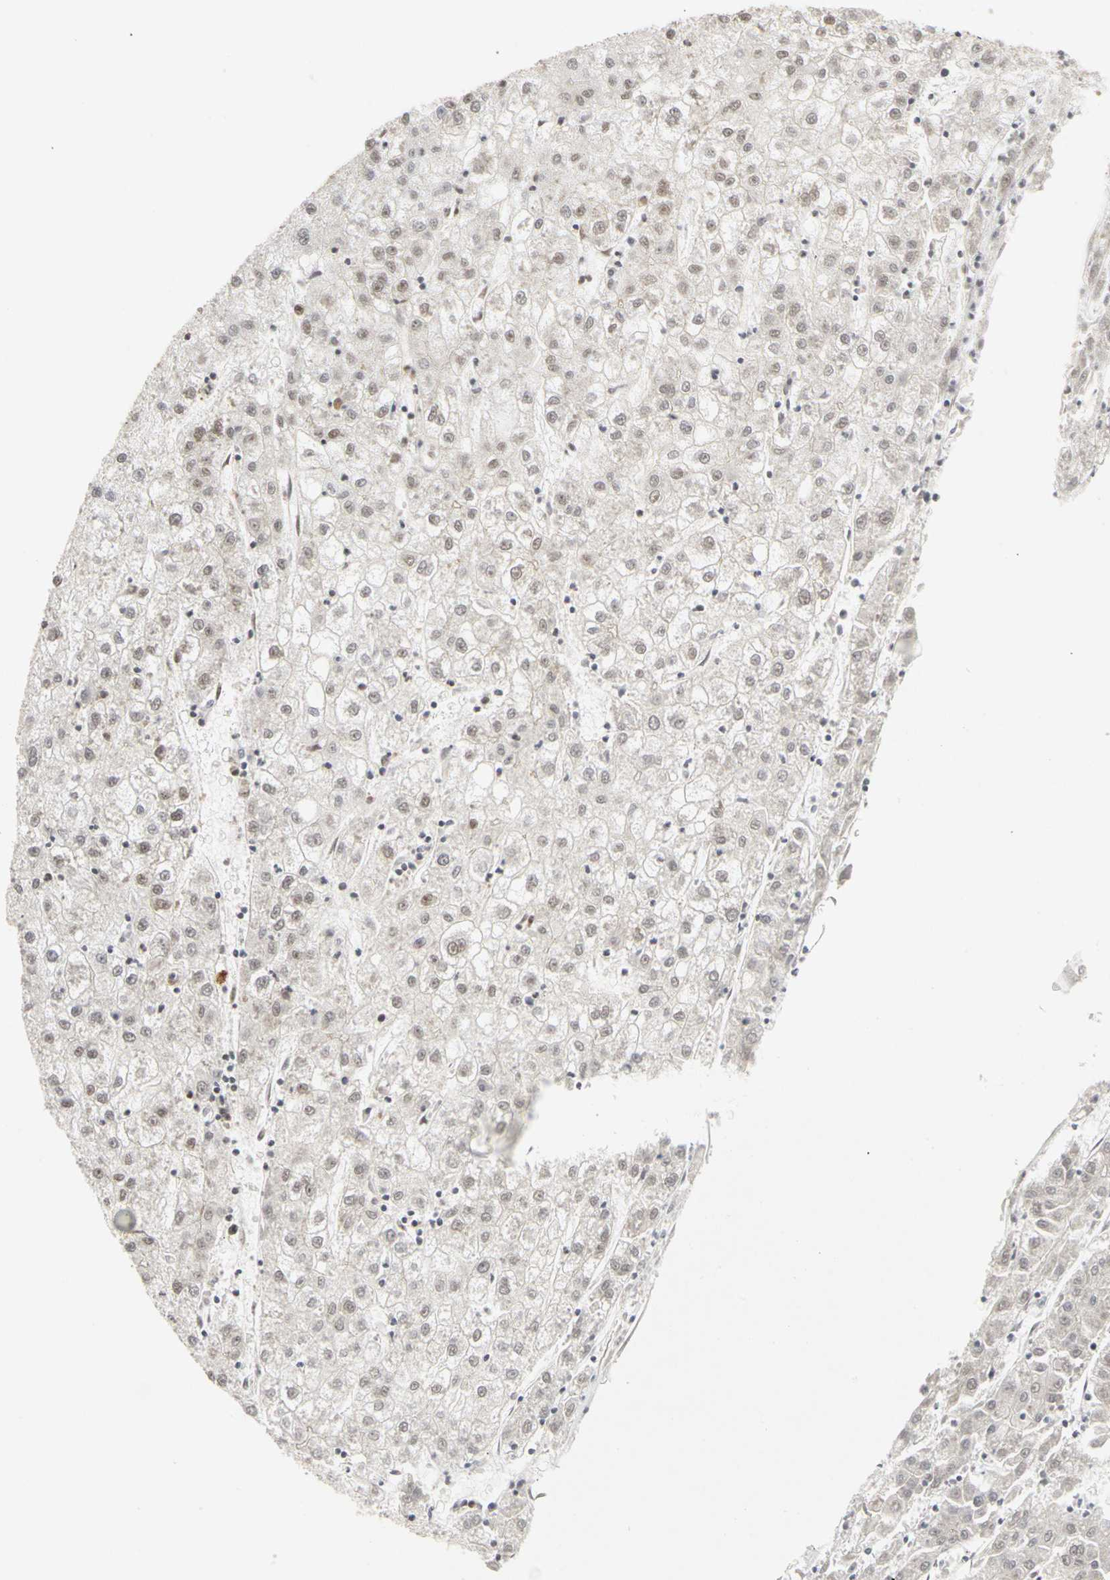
{"staining": {"intensity": "weak", "quantity": ">75%", "location": "nuclear"}, "tissue": "liver cancer", "cell_type": "Tumor cells", "image_type": "cancer", "snomed": [{"axis": "morphology", "description": "Carcinoma, Hepatocellular, NOS"}, {"axis": "topography", "description": "Liver"}], "caption": "High-power microscopy captured an immunohistochemistry histopathology image of hepatocellular carcinoma (liver), revealing weak nuclear staining in approximately >75% of tumor cells.", "gene": "CSNK2B", "patient": {"sex": "male", "age": 72}}